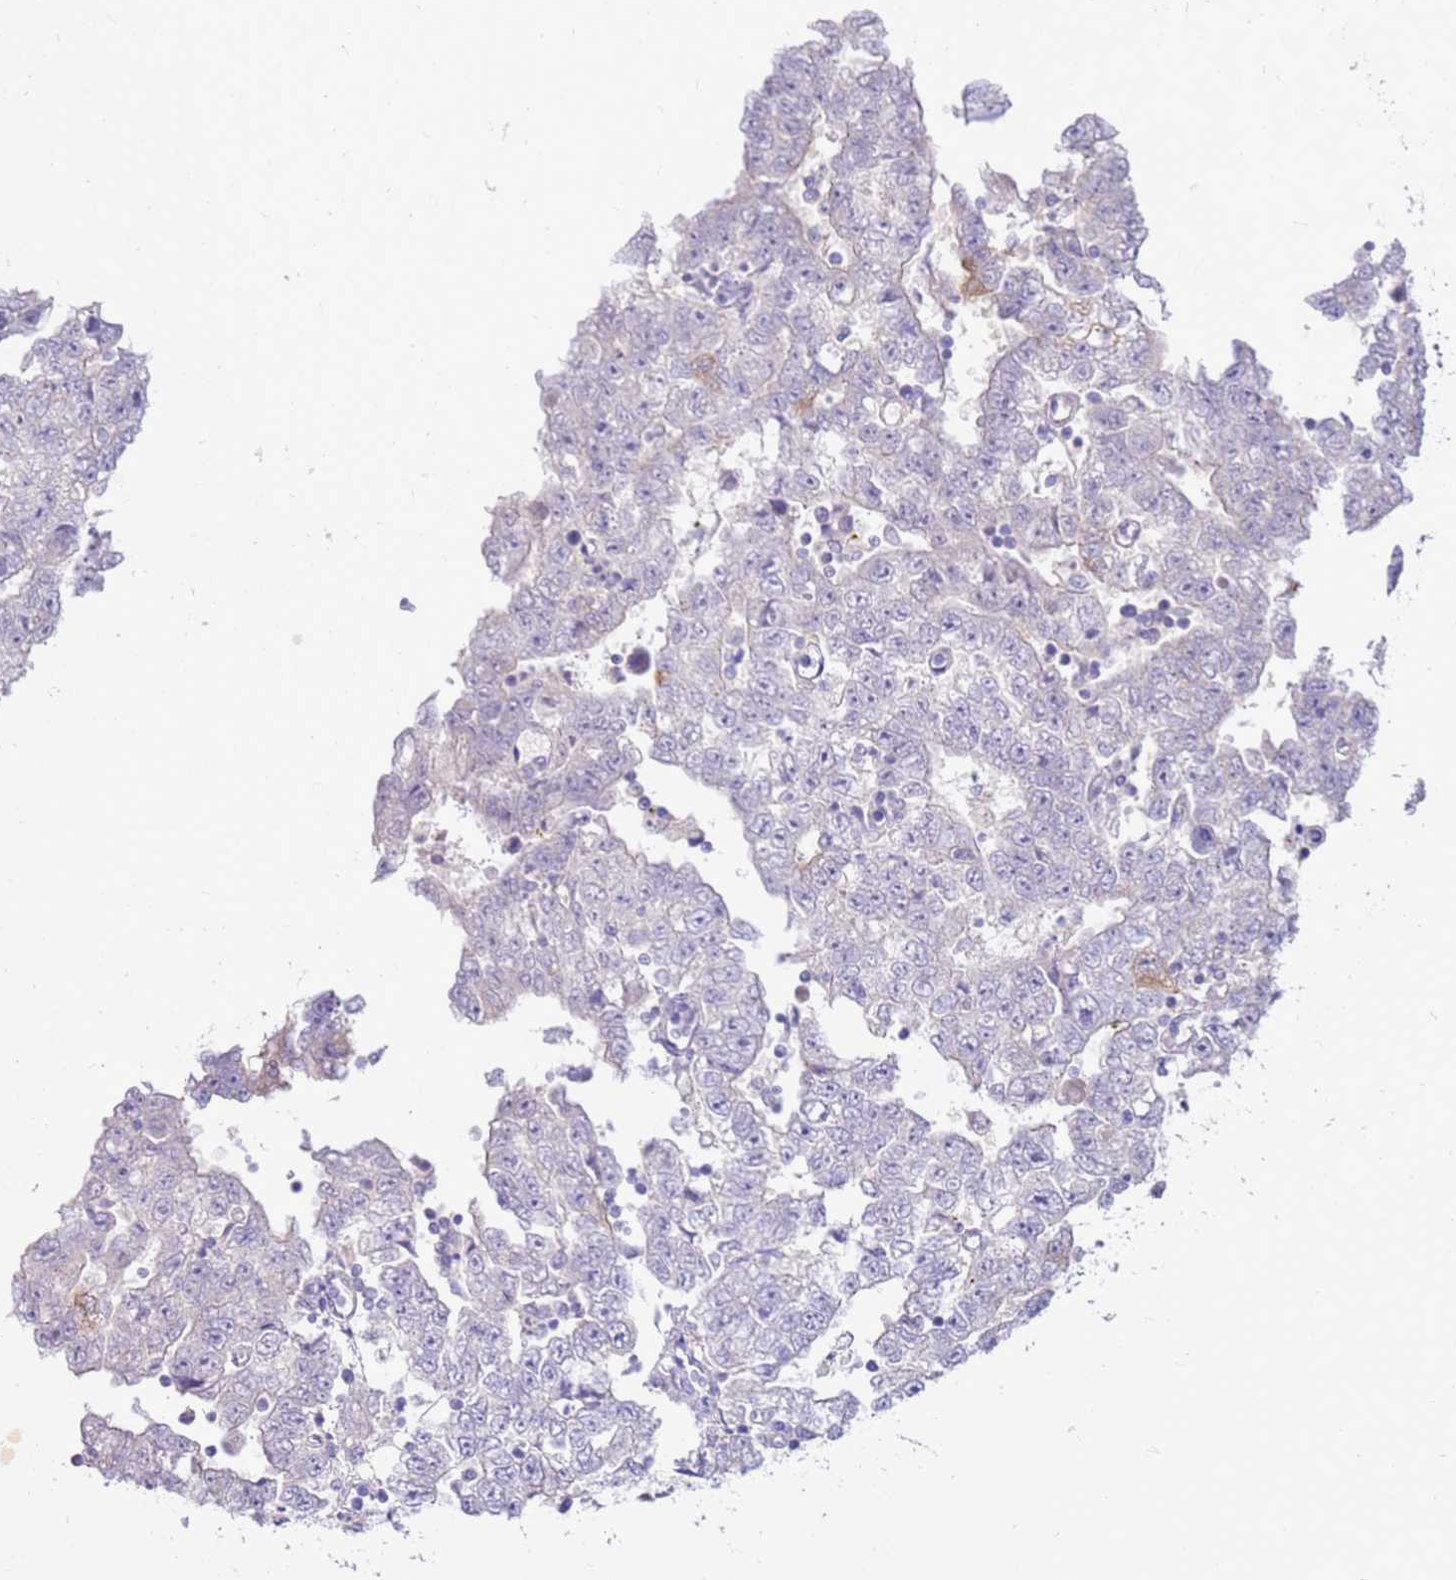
{"staining": {"intensity": "negative", "quantity": "none", "location": "none"}, "tissue": "testis cancer", "cell_type": "Tumor cells", "image_type": "cancer", "snomed": [{"axis": "morphology", "description": "Carcinoma, Embryonal, NOS"}, {"axis": "topography", "description": "Testis"}], "caption": "Human testis cancer (embryonal carcinoma) stained for a protein using immunohistochemistry demonstrates no staining in tumor cells.", "gene": "EVPLL", "patient": {"sex": "male", "age": 25}}